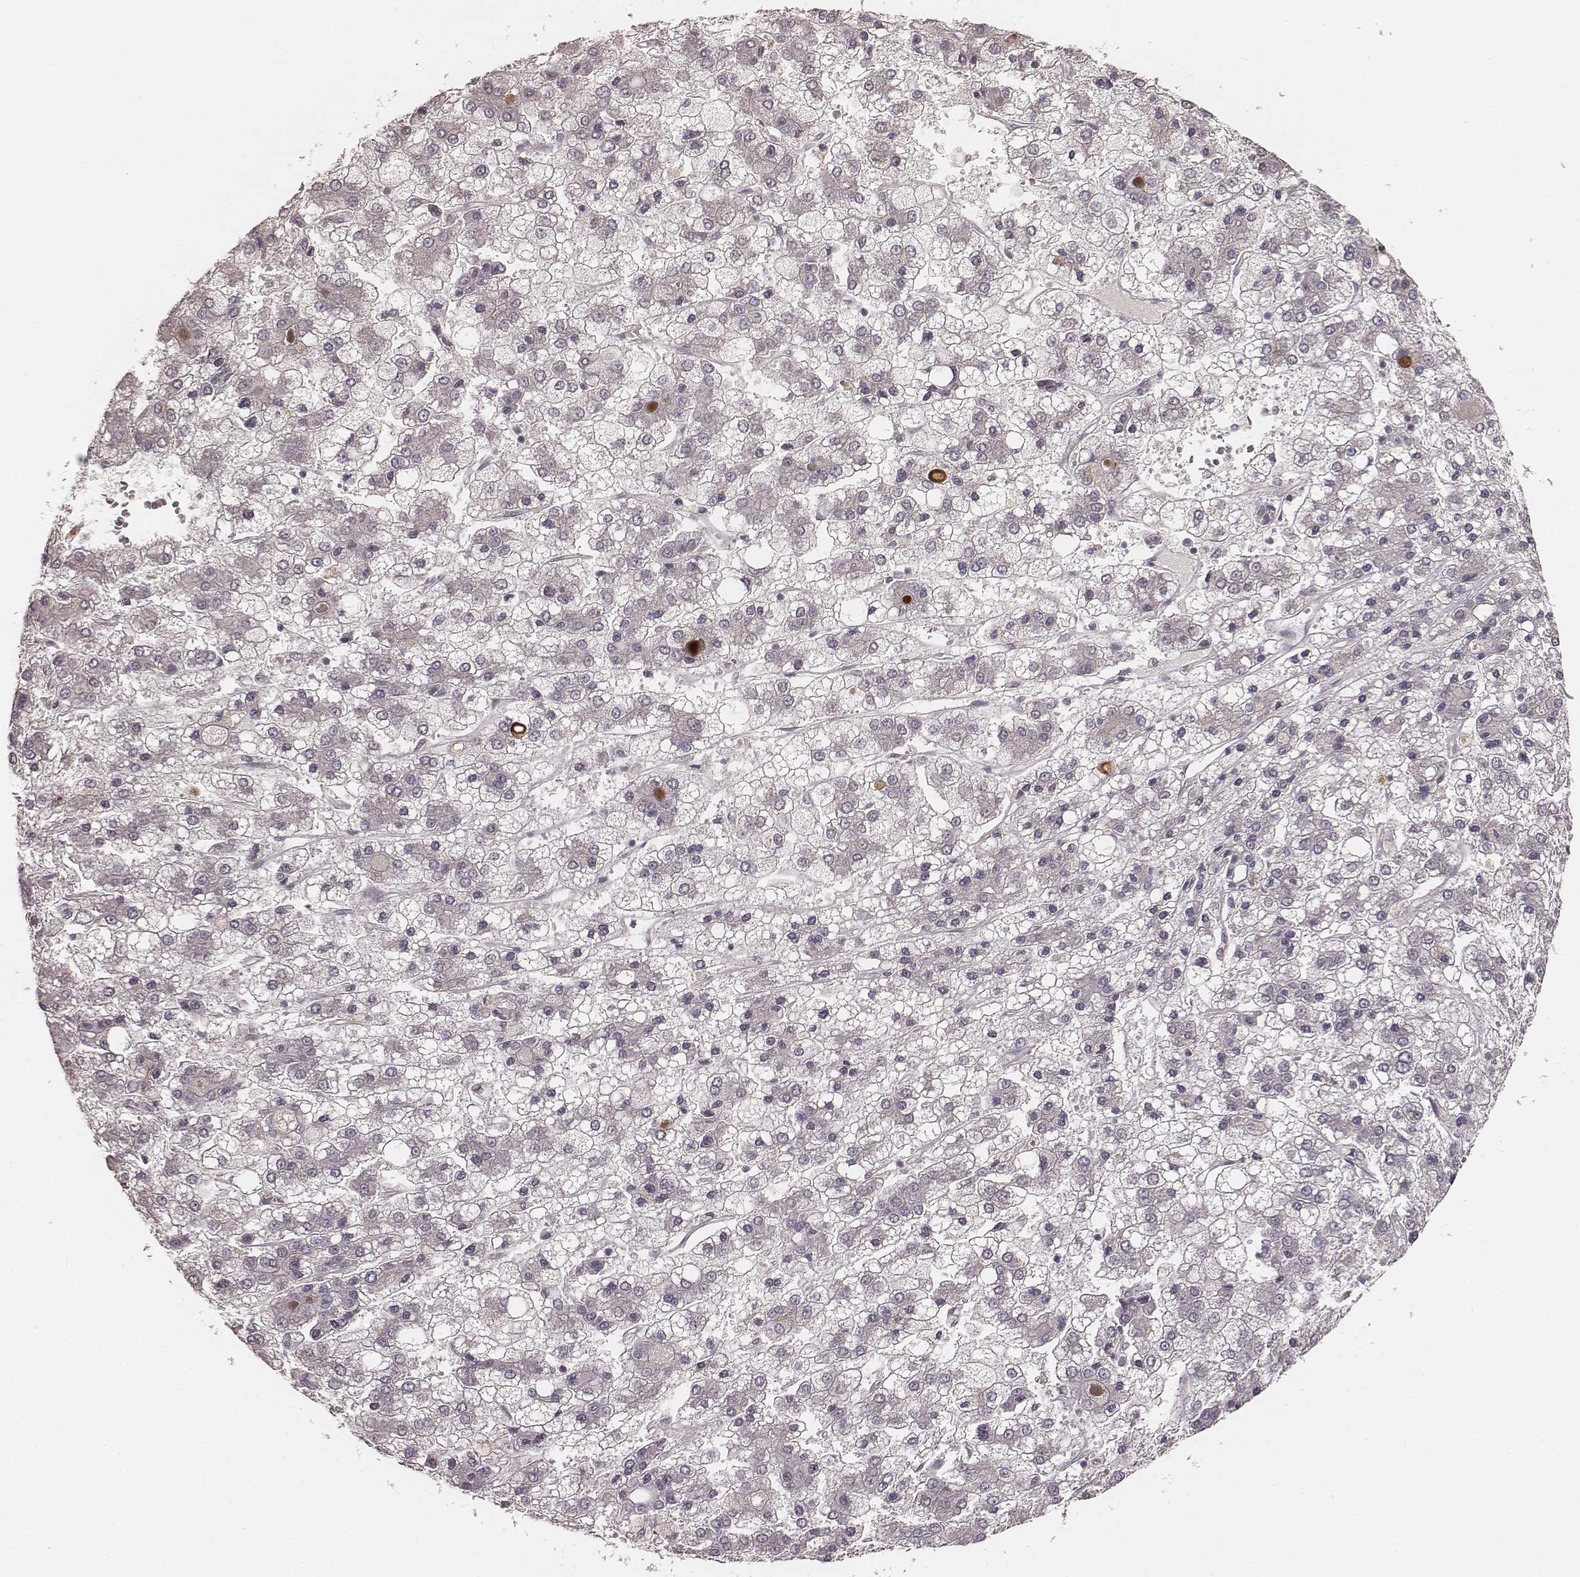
{"staining": {"intensity": "negative", "quantity": "none", "location": "none"}, "tissue": "liver cancer", "cell_type": "Tumor cells", "image_type": "cancer", "snomed": [{"axis": "morphology", "description": "Carcinoma, Hepatocellular, NOS"}, {"axis": "topography", "description": "Liver"}], "caption": "The immunohistochemistry (IHC) micrograph has no significant positivity in tumor cells of liver cancer (hepatocellular carcinoma) tissue.", "gene": "LY6K", "patient": {"sex": "male", "age": 73}}